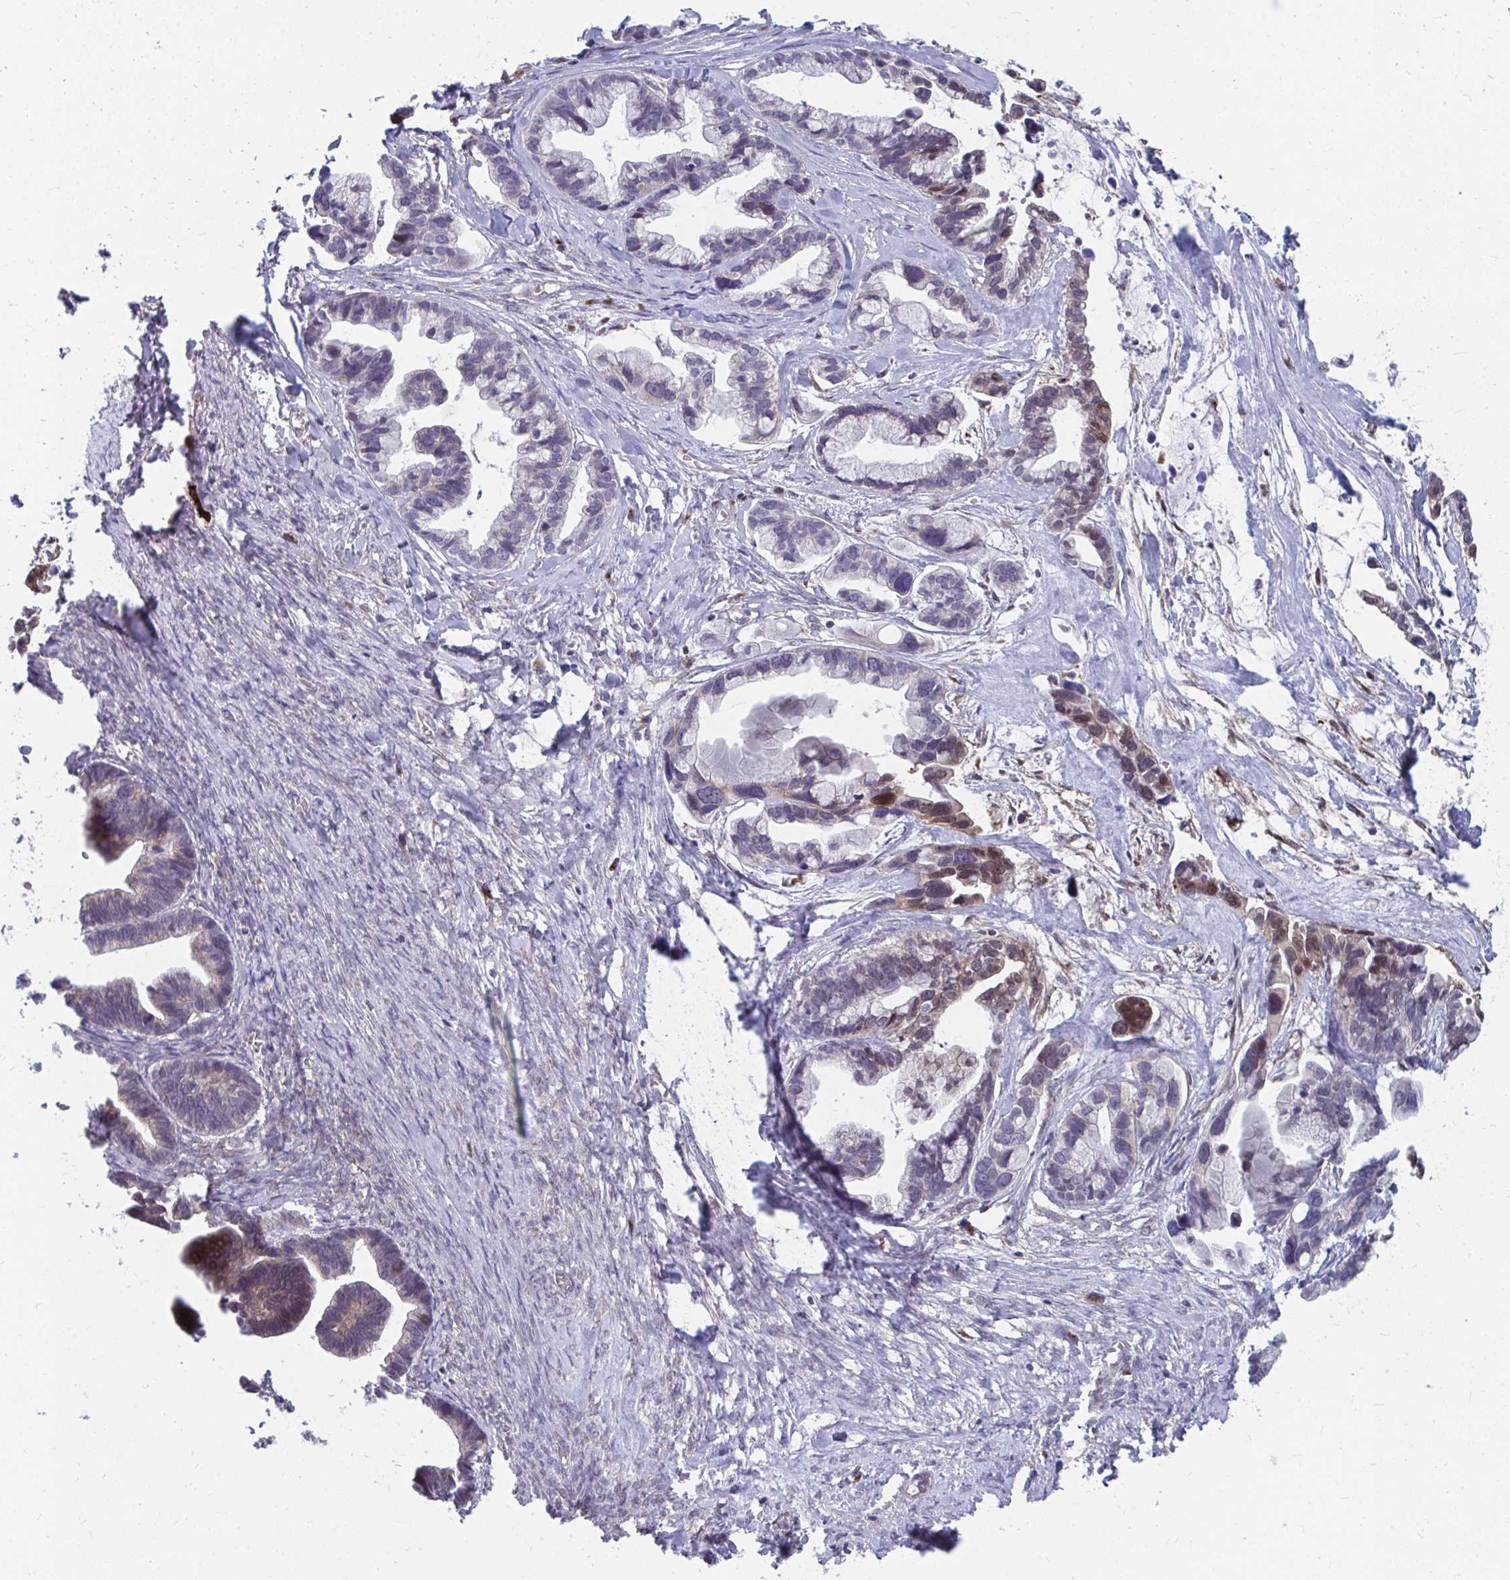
{"staining": {"intensity": "moderate", "quantity": "<25%", "location": "cytoplasmic/membranous,nuclear"}, "tissue": "ovarian cancer", "cell_type": "Tumor cells", "image_type": "cancer", "snomed": [{"axis": "morphology", "description": "Cystadenocarcinoma, serous, NOS"}, {"axis": "topography", "description": "Ovary"}], "caption": "Immunohistochemical staining of human ovarian serous cystadenocarcinoma demonstrates moderate cytoplasmic/membranous and nuclear protein staining in approximately <25% of tumor cells.", "gene": "PABIR3", "patient": {"sex": "female", "age": 56}}